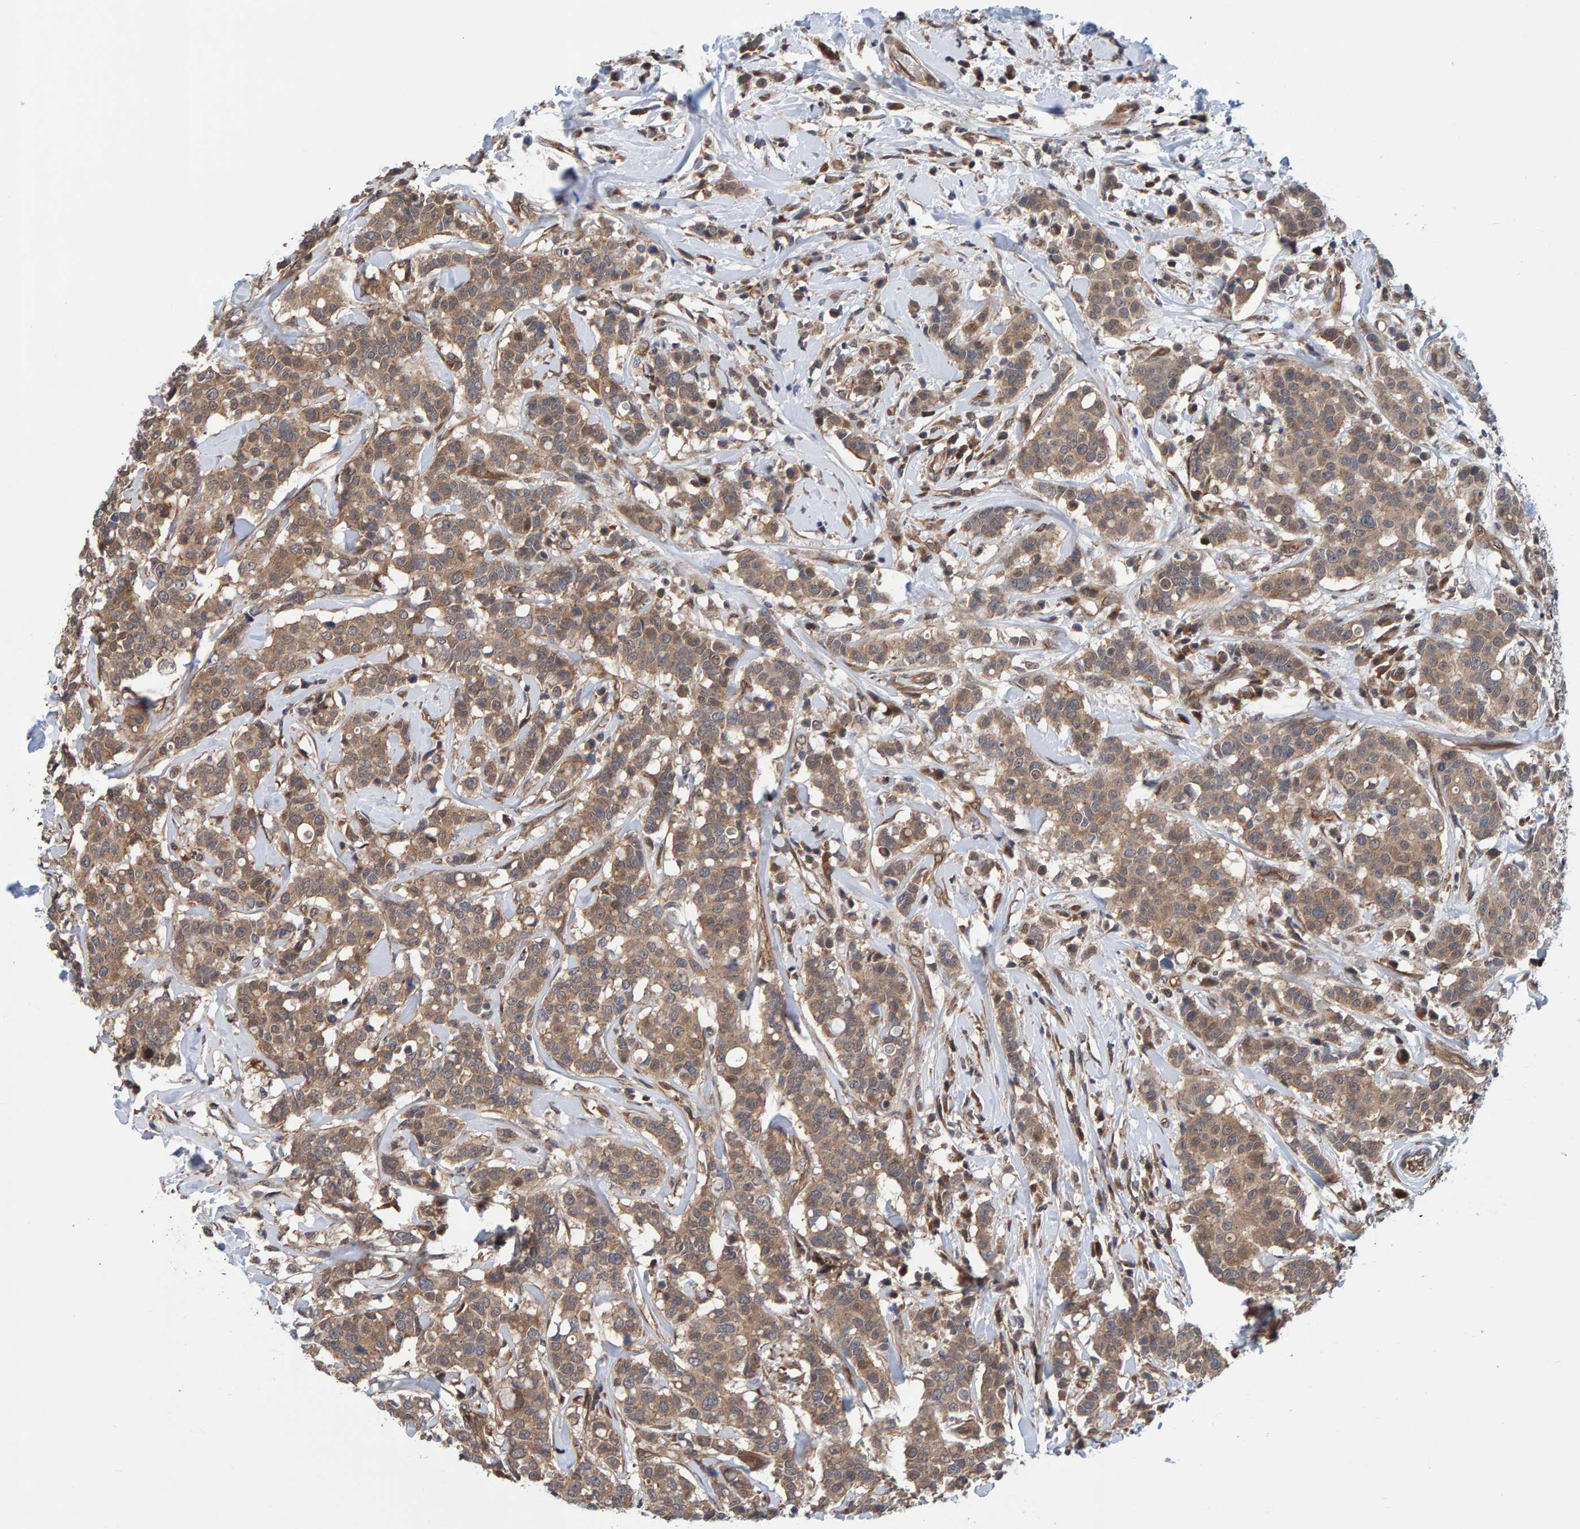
{"staining": {"intensity": "moderate", "quantity": ">75%", "location": "cytoplasmic/membranous"}, "tissue": "breast cancer", "cell_type": "Tumor cells", "image_type": "cancer", "snomed": [{"axis": "morphology", "description": "Duct carcinoma"}, {"axis": "topography", "description": "Breast"}], "caption": "IHC staining of breast invasive ductal carcinoma, which exhibits medium levels of moderate cytoplasmic/membranous staining in approximately >75% of tumor cells indicating moderate cytoplasmic/membranous protein expression. The staining was performed using DAB (3,3'-diaminobenzidine) (brown) for protein detection and nuclei were counterstained in hematoxylin (blue).", "gene": "SCRN2", "patient": {"sex": "female", "age": 27}}